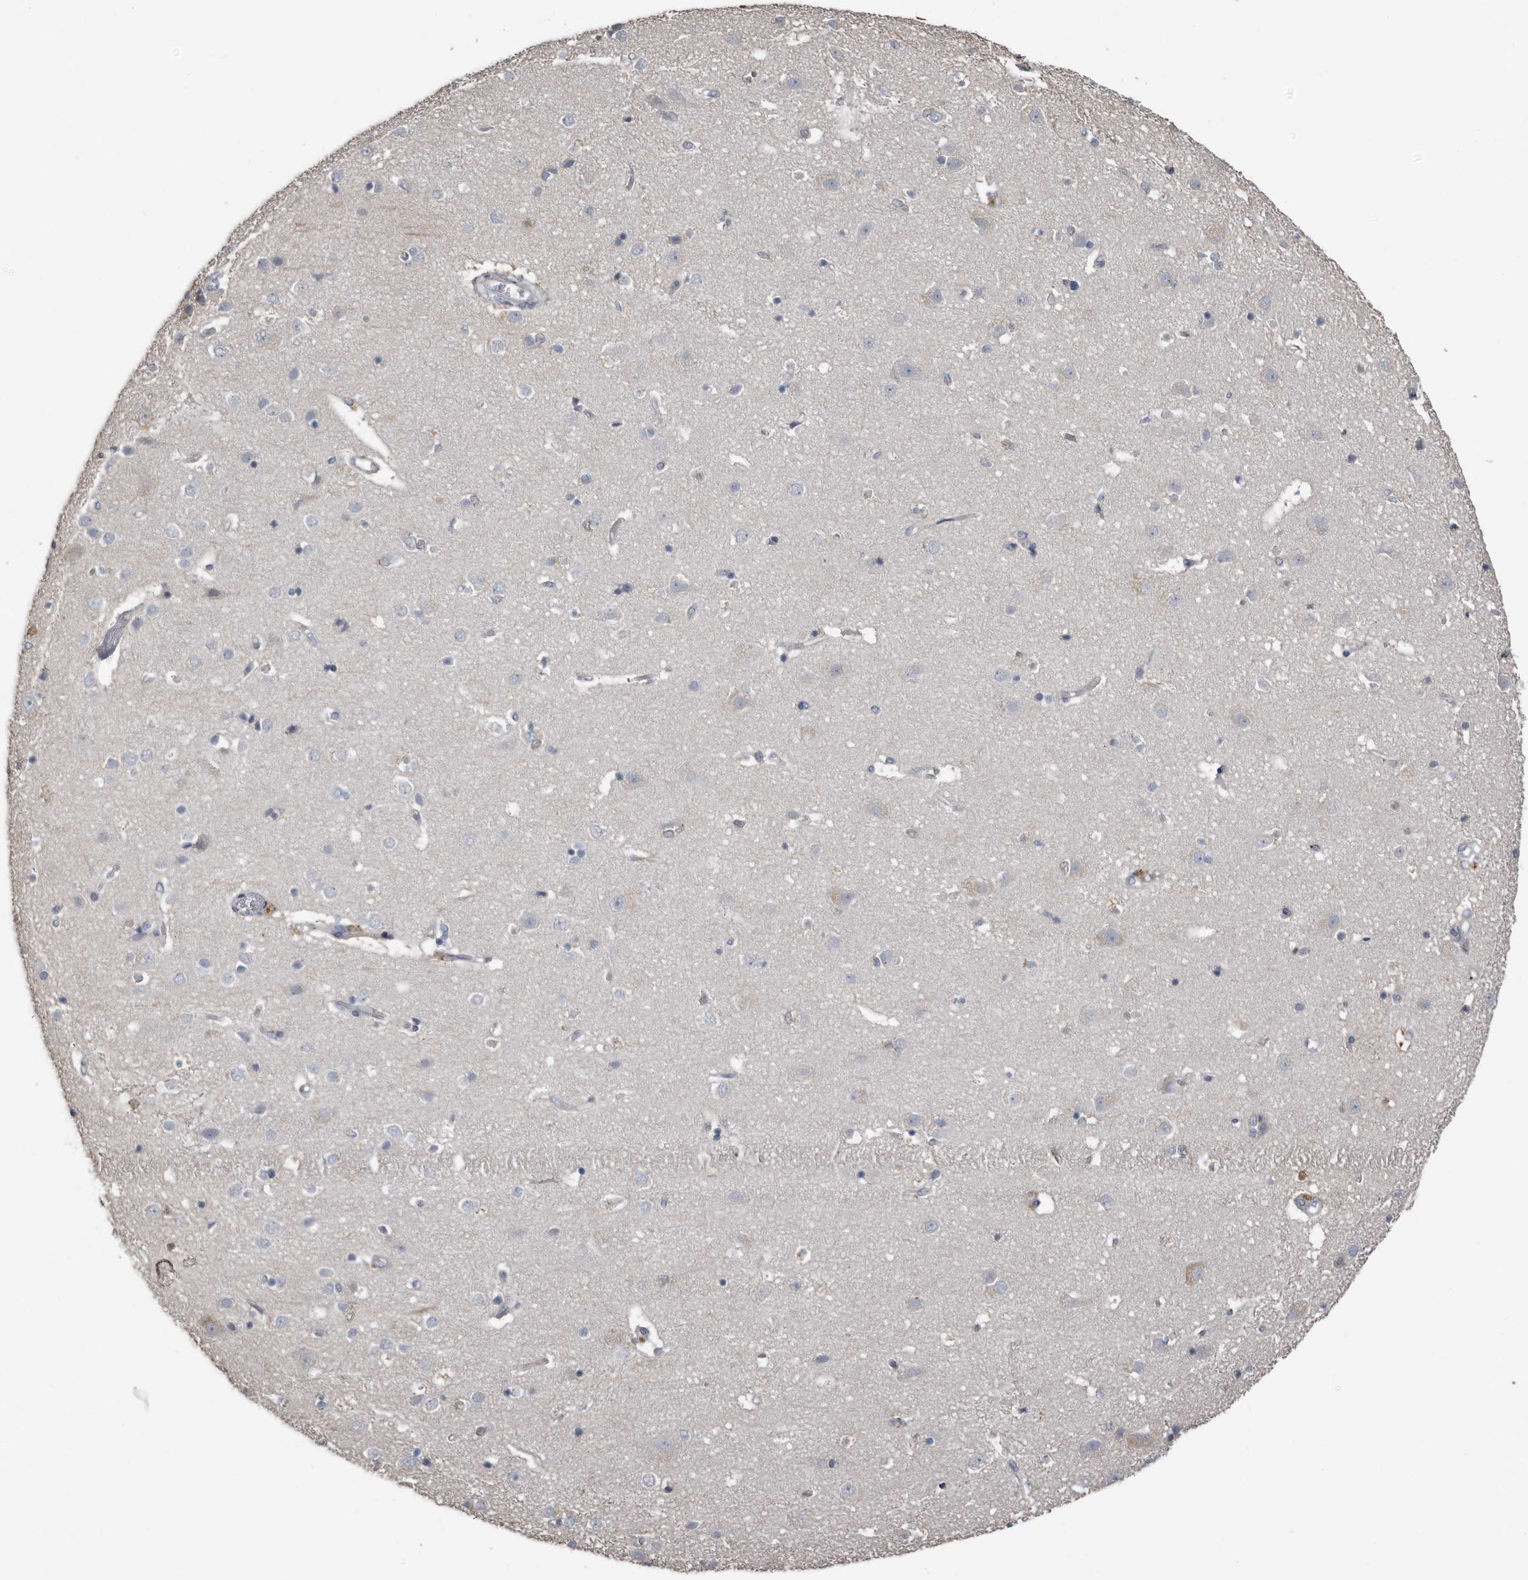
{"staining": {"intensity": "negative", "quantity": "none", "location": "none"}, "tissue": "cerebral cortex", "cell_type": "Endothelial cells", "image_type": "normal", "snomed": [{"axis": "morphology", "description": "Normal tissue, NOS"}, {"axis": "topography", "description": "Cerebral cortex"}], "caption": "The histopathology image exhibits no staining of endothelial cells in benign cerebral cortex. (DAB immunohistochemistry visualized using brightfield microscopy, high magnification).", "gene": "FABP7", "patient": {"sex": "male", "age": 54}}